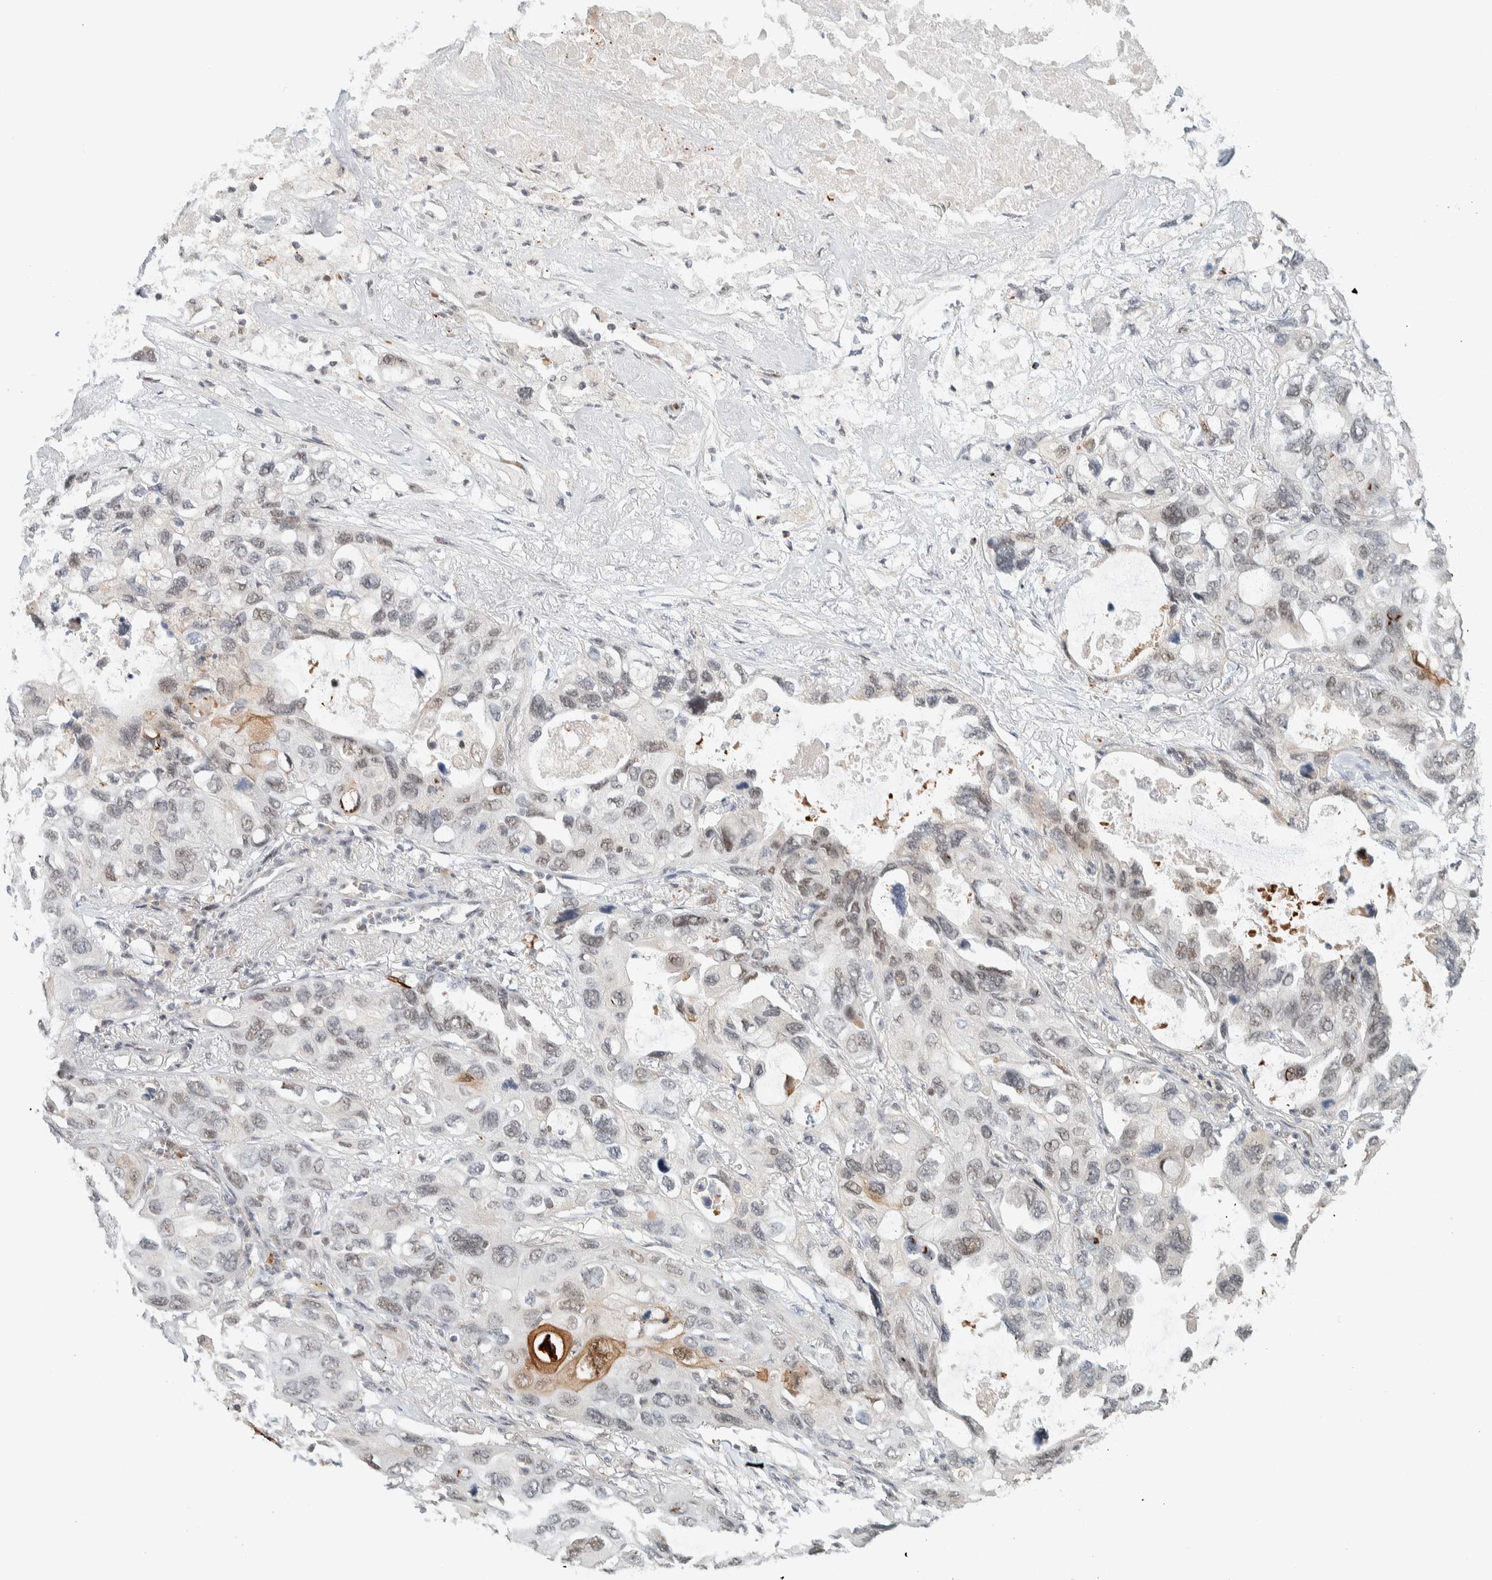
{"staining": {"intensity": "weak", "quantity": "<25%", "location": "nuclear"}, "tissue": "lung cancer", "cell_type": "Tumor cells", "image_type": "cancer", "snomed": [{"axis": "morphology", "description": "Squamous cell carcinoma, NOS"}, {"axis": "topography", "description": "Lung"}], "caption": "There is no significant expression in tumor cells of lung squamous cell carcinoma.", "gene": "ZBTB2", "patient": {"sex": "female", "age": 73}}